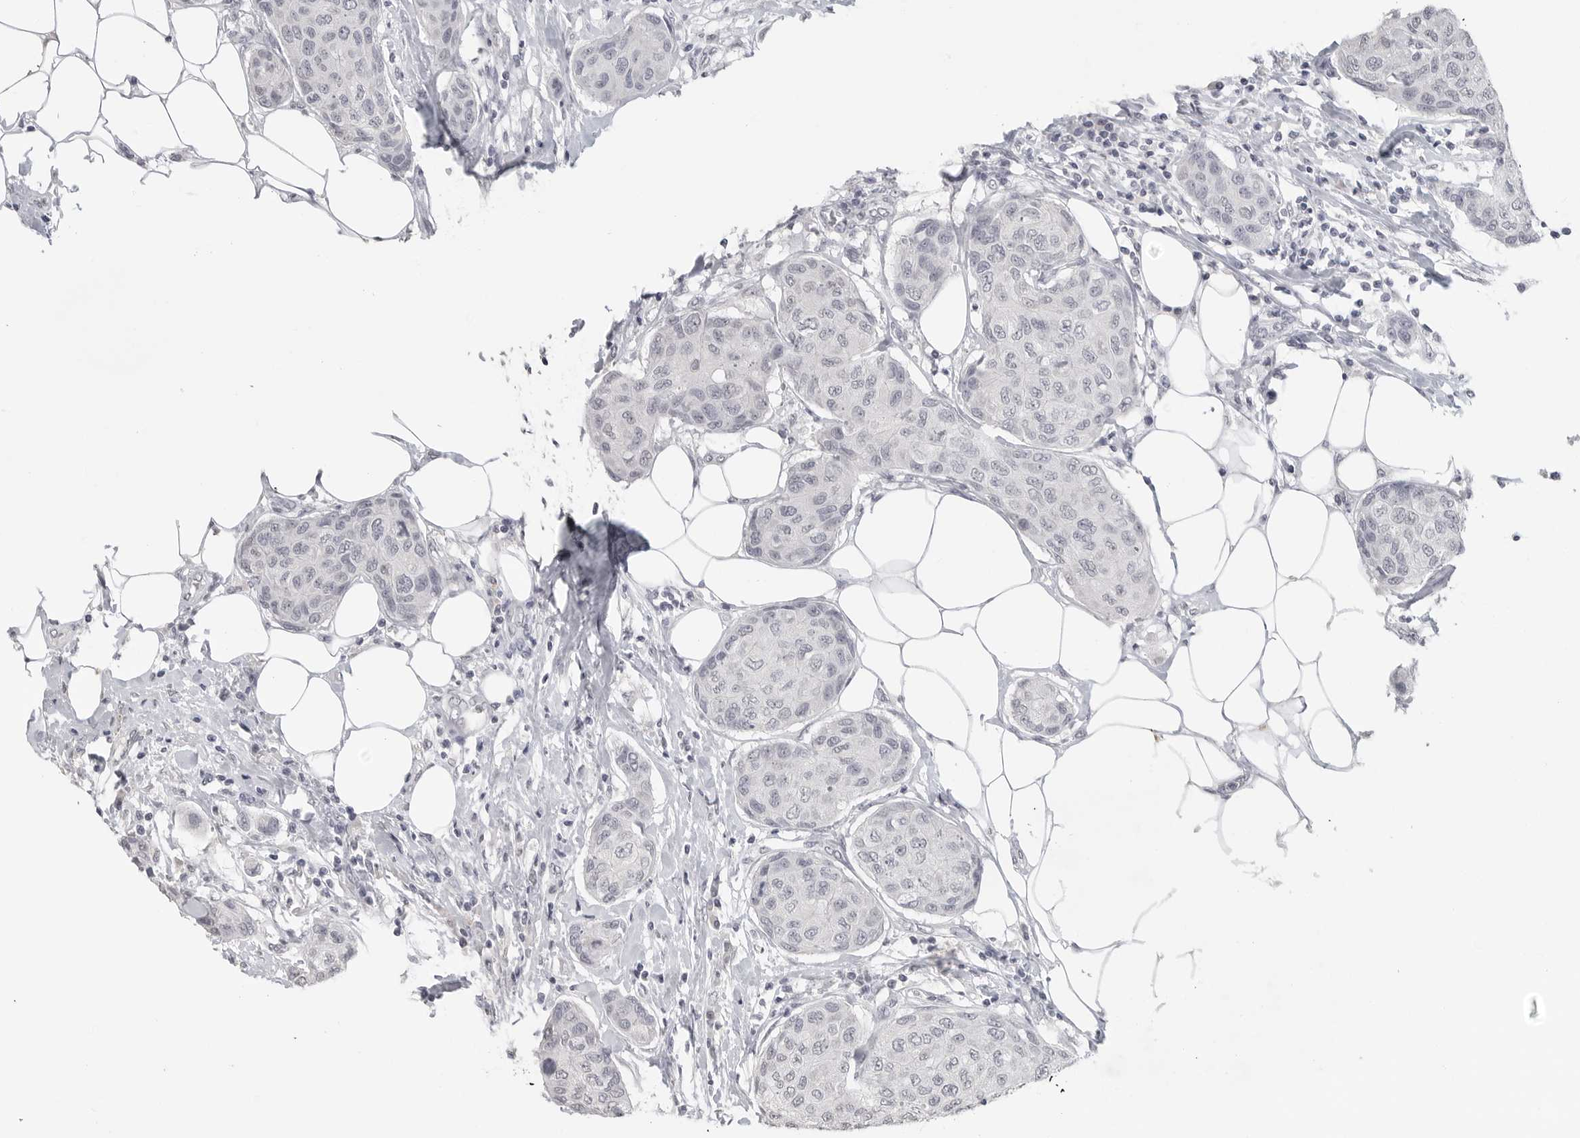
{"staining": {"intensity": "negative", "quantity": "none", "location": "none"}, "tissue": "breast cancer", "cell_type": "Tumor cells", "image_type": "cancer", "snomed": [{"axis": "morphology", "description": "Duct carcinoma"}, {"axis": "topography", "description": "Breast"}], "caption": "High power microscopy photomicrograph of an immunohistochemistry photomicrograph of breast intraductal carcinoma, revealing no significant expression in tumor cells.", "gene": "PRSS1", "patient": {"sex": "female", "age": 80}}